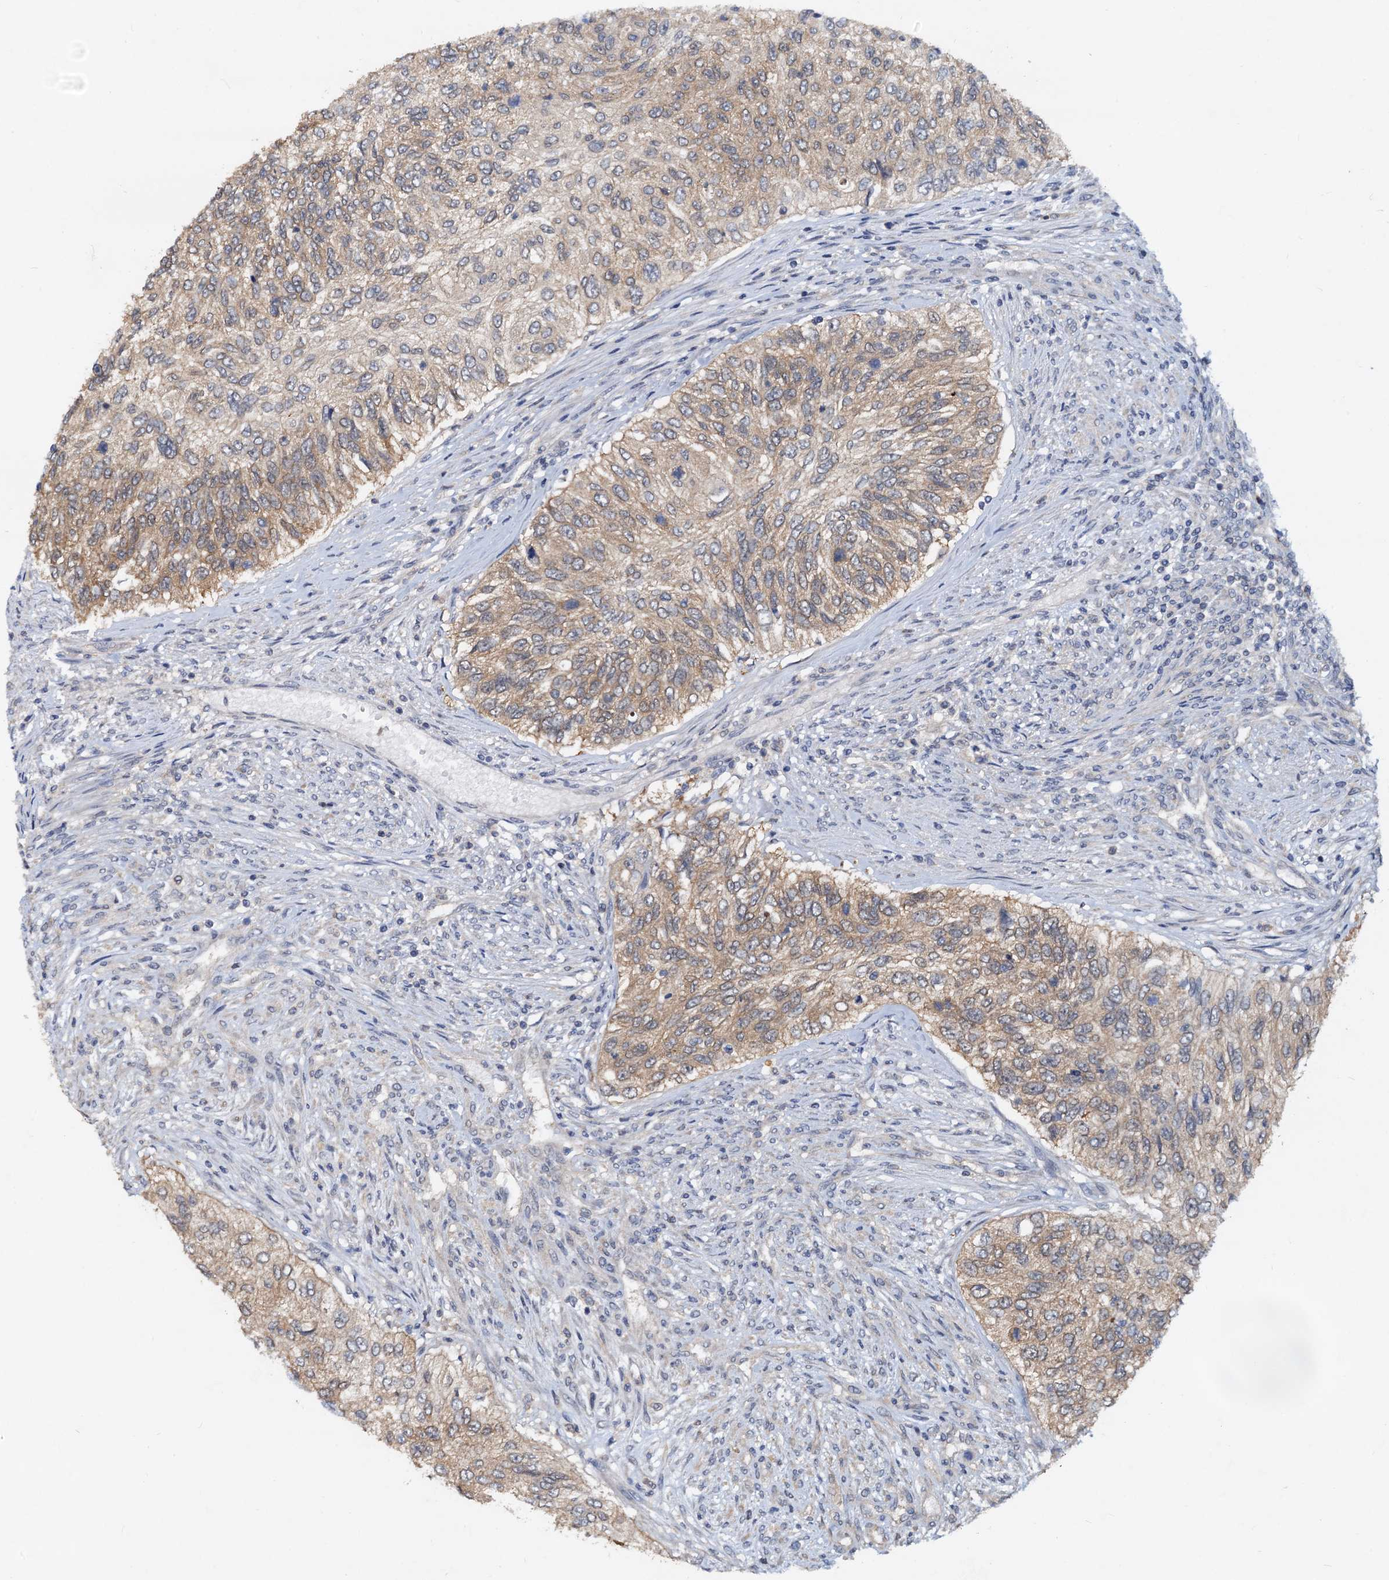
{"staining": {"intensity": "moderate", "quantity": "25%-75%", "location": "cytoplasmic/membranous"}, "tissue": "urothelial cancer", "cell_type": "Tumor cells", "image_type": "cancer", "snomed": [{"axis": "morphology", "description": "Urothelial carcinoma, High grade"}, {"axis": "topography", "description": "Urinary bladder"}], "caption": "Urothelial carcinoma (high-grade) was stained to show a protein in brown. There is medium levels of moderate cytoplasmic/membranous expression in approximately 25%-75% of tumor cells. (DAB (3,3'-diaminobenzidine) IHC with brightfield microscopy, high magnification).", "gene": "PTGES3", "patient": {"sex": "female", "age": 60}}